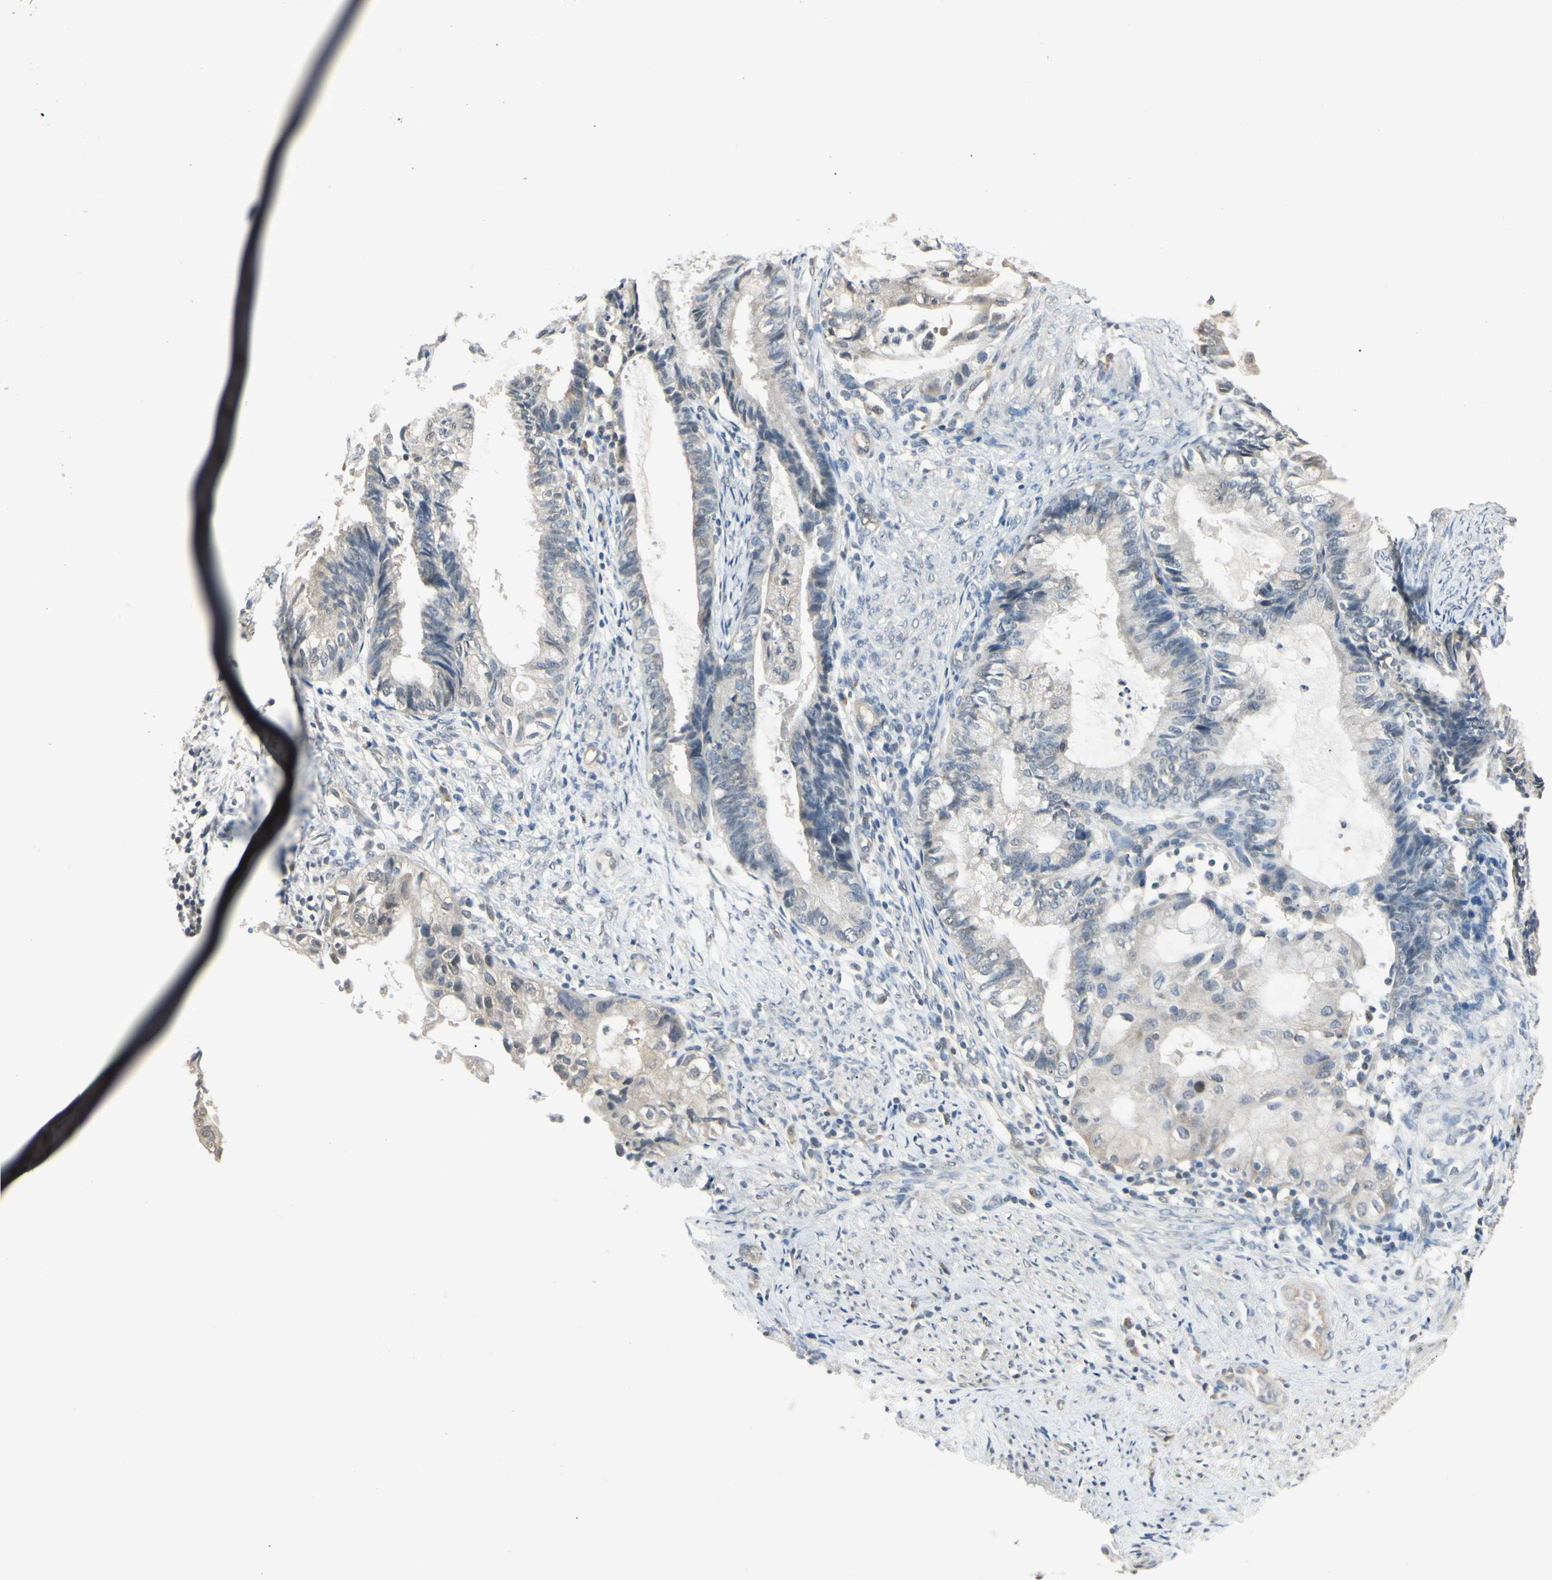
{"staining": {"intensity": "weak", "quantity": "<25%", "location": "cytoplasmic/membranous"}, "tissue": "endometrial cancer", "cell_type": "Tumor cells", "image_type": "cancer", "snomed": [{"axis": "morphology", "description": "Adenocarcinoma, NOS"}, {"axis": "topography", "description": "Endometrium"}], "caption": "The photomicrograph exhibits no staining of tumor cells in adenocarcinoma (endometrial). (Brightfield microscopy of DAB (3,3'-diaminobenzidine) immunohistochemistry at high magnification).", "gene": "SGCA", "patient": {"sex": "female", "age": 86}}